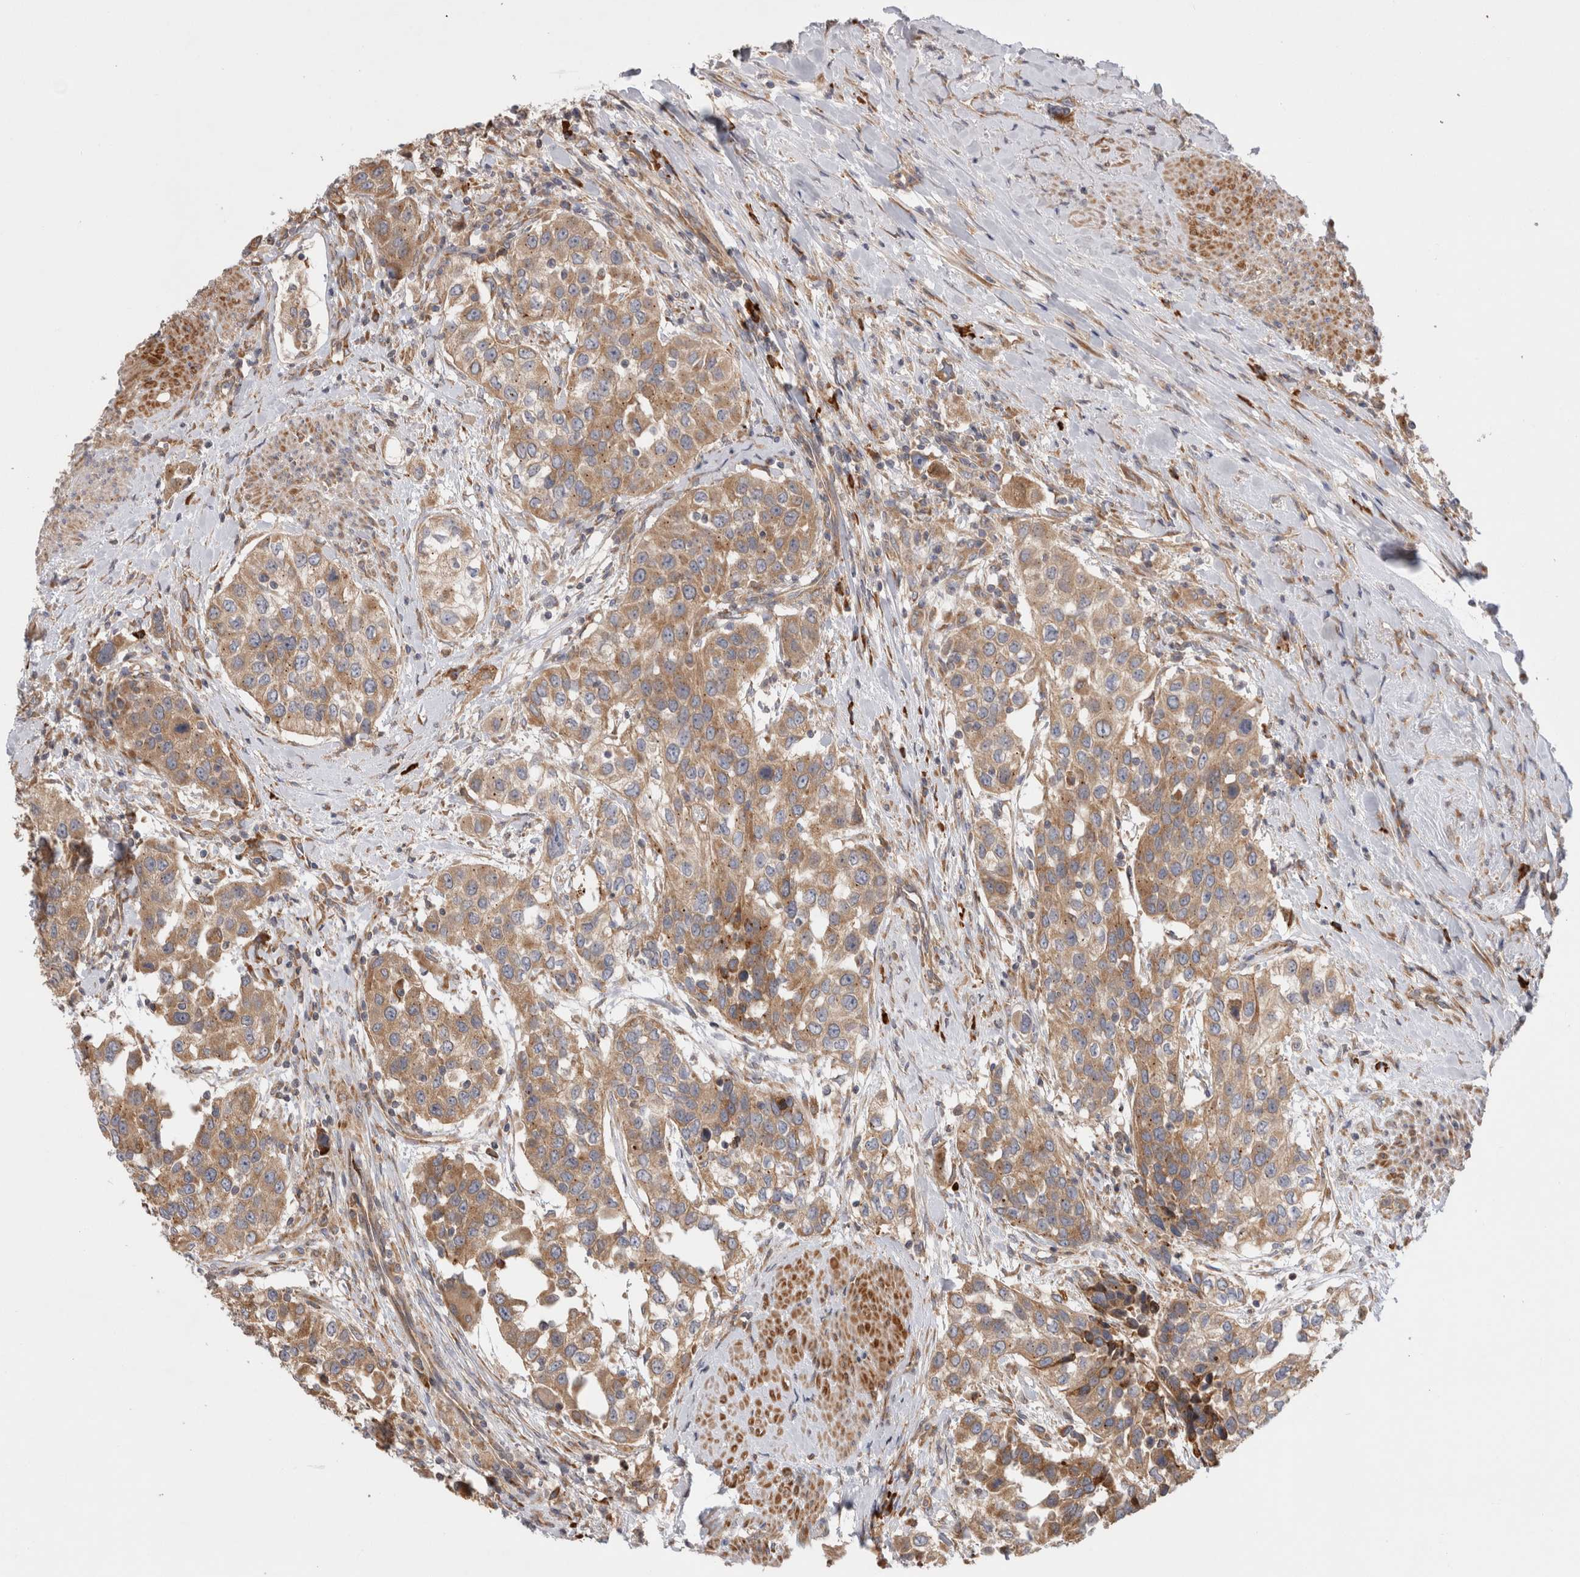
{"staining": {"intensity": "moderate", "quantity": ">75%", "location": "cytoplasmic/membranous"}, "tissue": "urothelial cancer", "cell_type": "Tumor cells", "image_type": "cancer", "snomed": [{"axis": "morphology", "description": "Urothelial carcinoma, High grade"}, {"axis": "topography", "description": "Urinary bladder"}], "caption": "The image displays staining of urothelial cancer, revealing moderate cytoplasmic/membranous protein positivity (brown color) within tumor cells.", "gene": "PDCD10", "patient": {"sex": "female", "age": 80}}